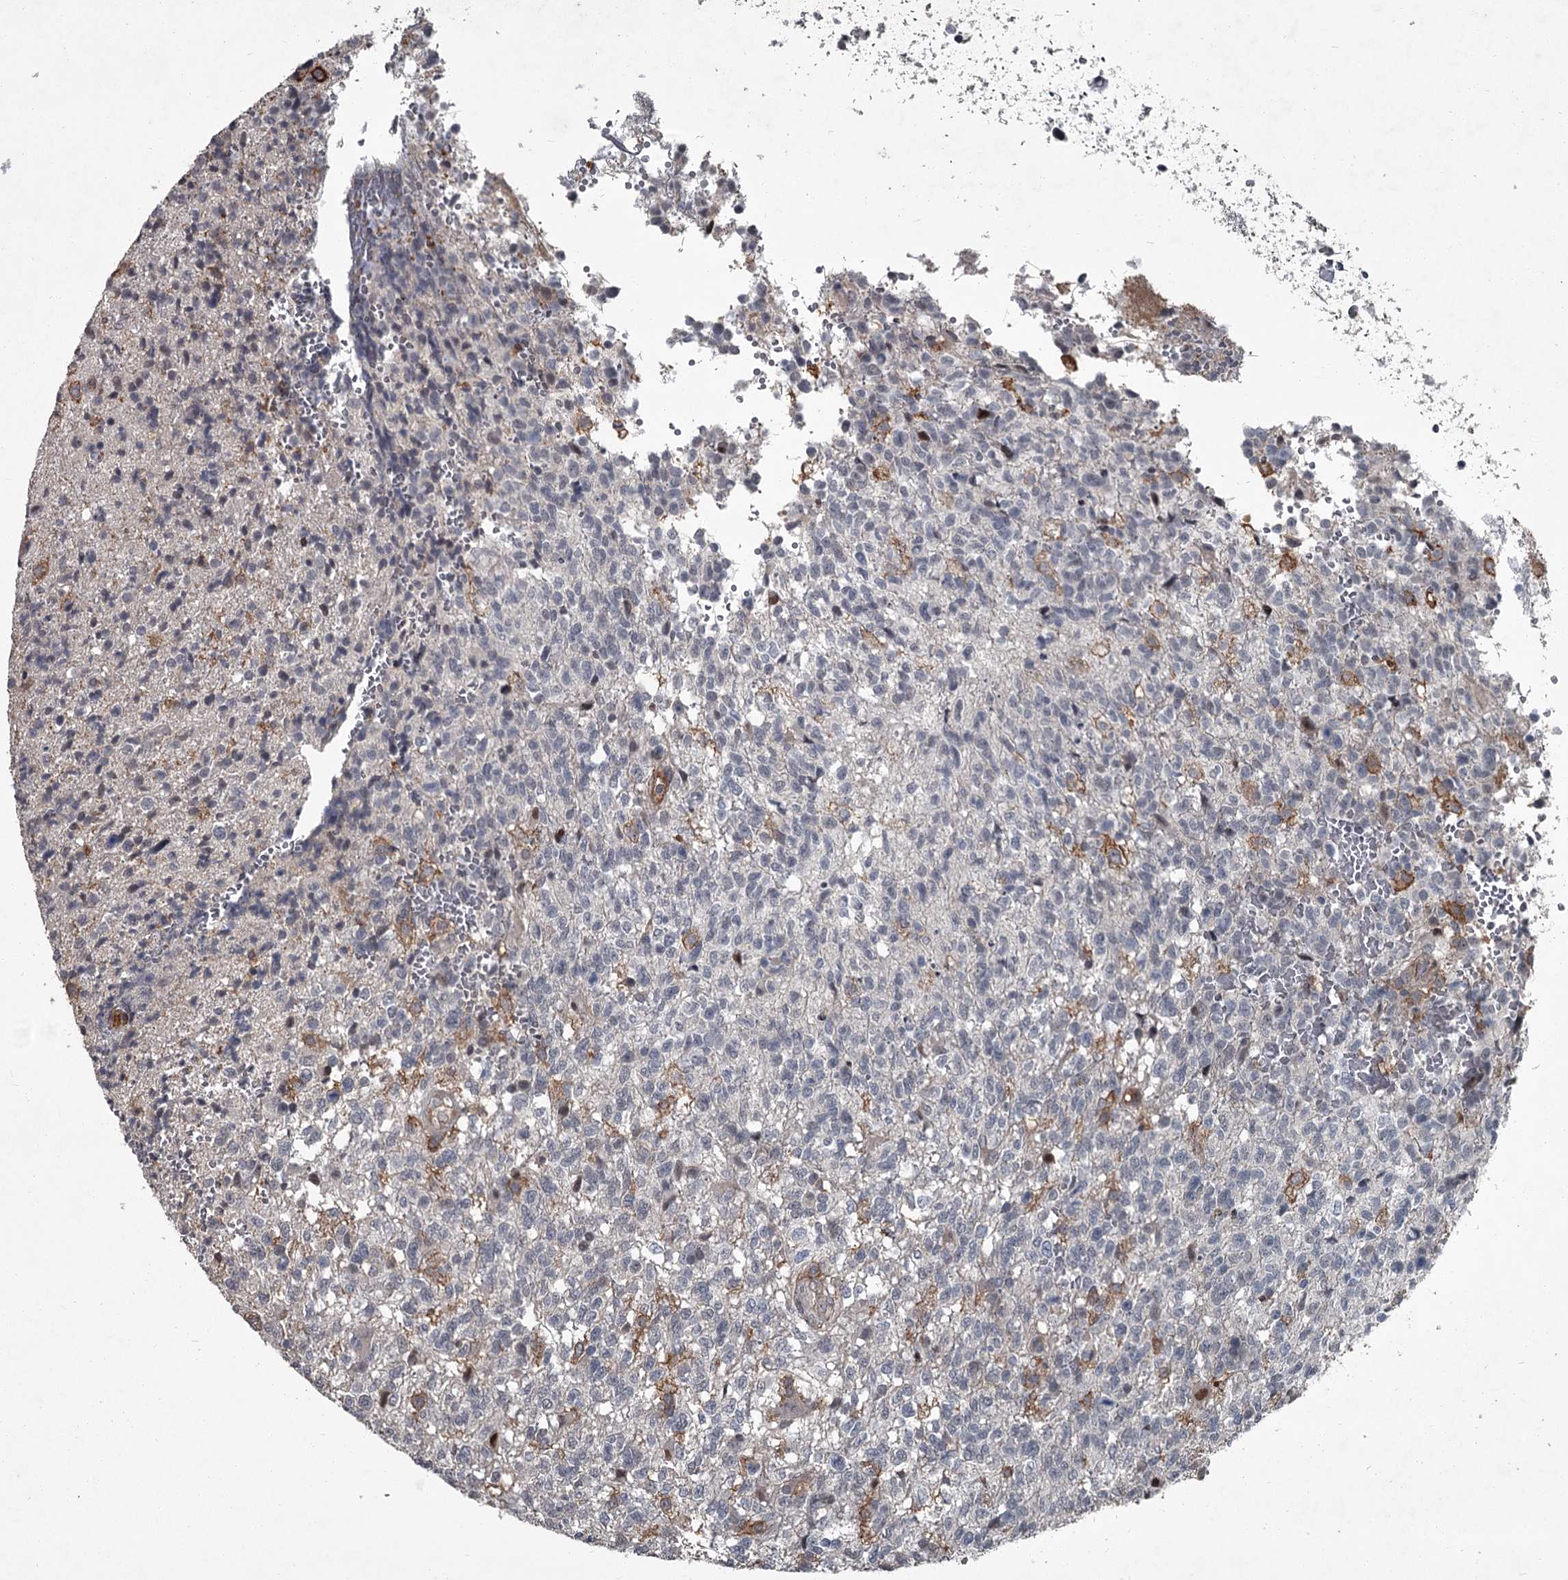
{"staining": {"intensity": "negative", "quantity": "none", "location": "none"}, "tissue": "glioma", "cell_type": "Tumor cells", "image_type": "cancer", "snomed": [{"axis": "morphology", "description": "Glioma, malignant, High grade"}, {"axis": "topography", "description": "Brain"}], "caption": "DAB (3,3'-diaminobenzidine) immunohistochemical staining of glioma exhibits no significant expression in tumor cells. (DAB (3,3'-diaminobenzidine) IHC, high magnification).", "gene": "FLVCR2", "patient": {"sex": "male", "age": 56}}